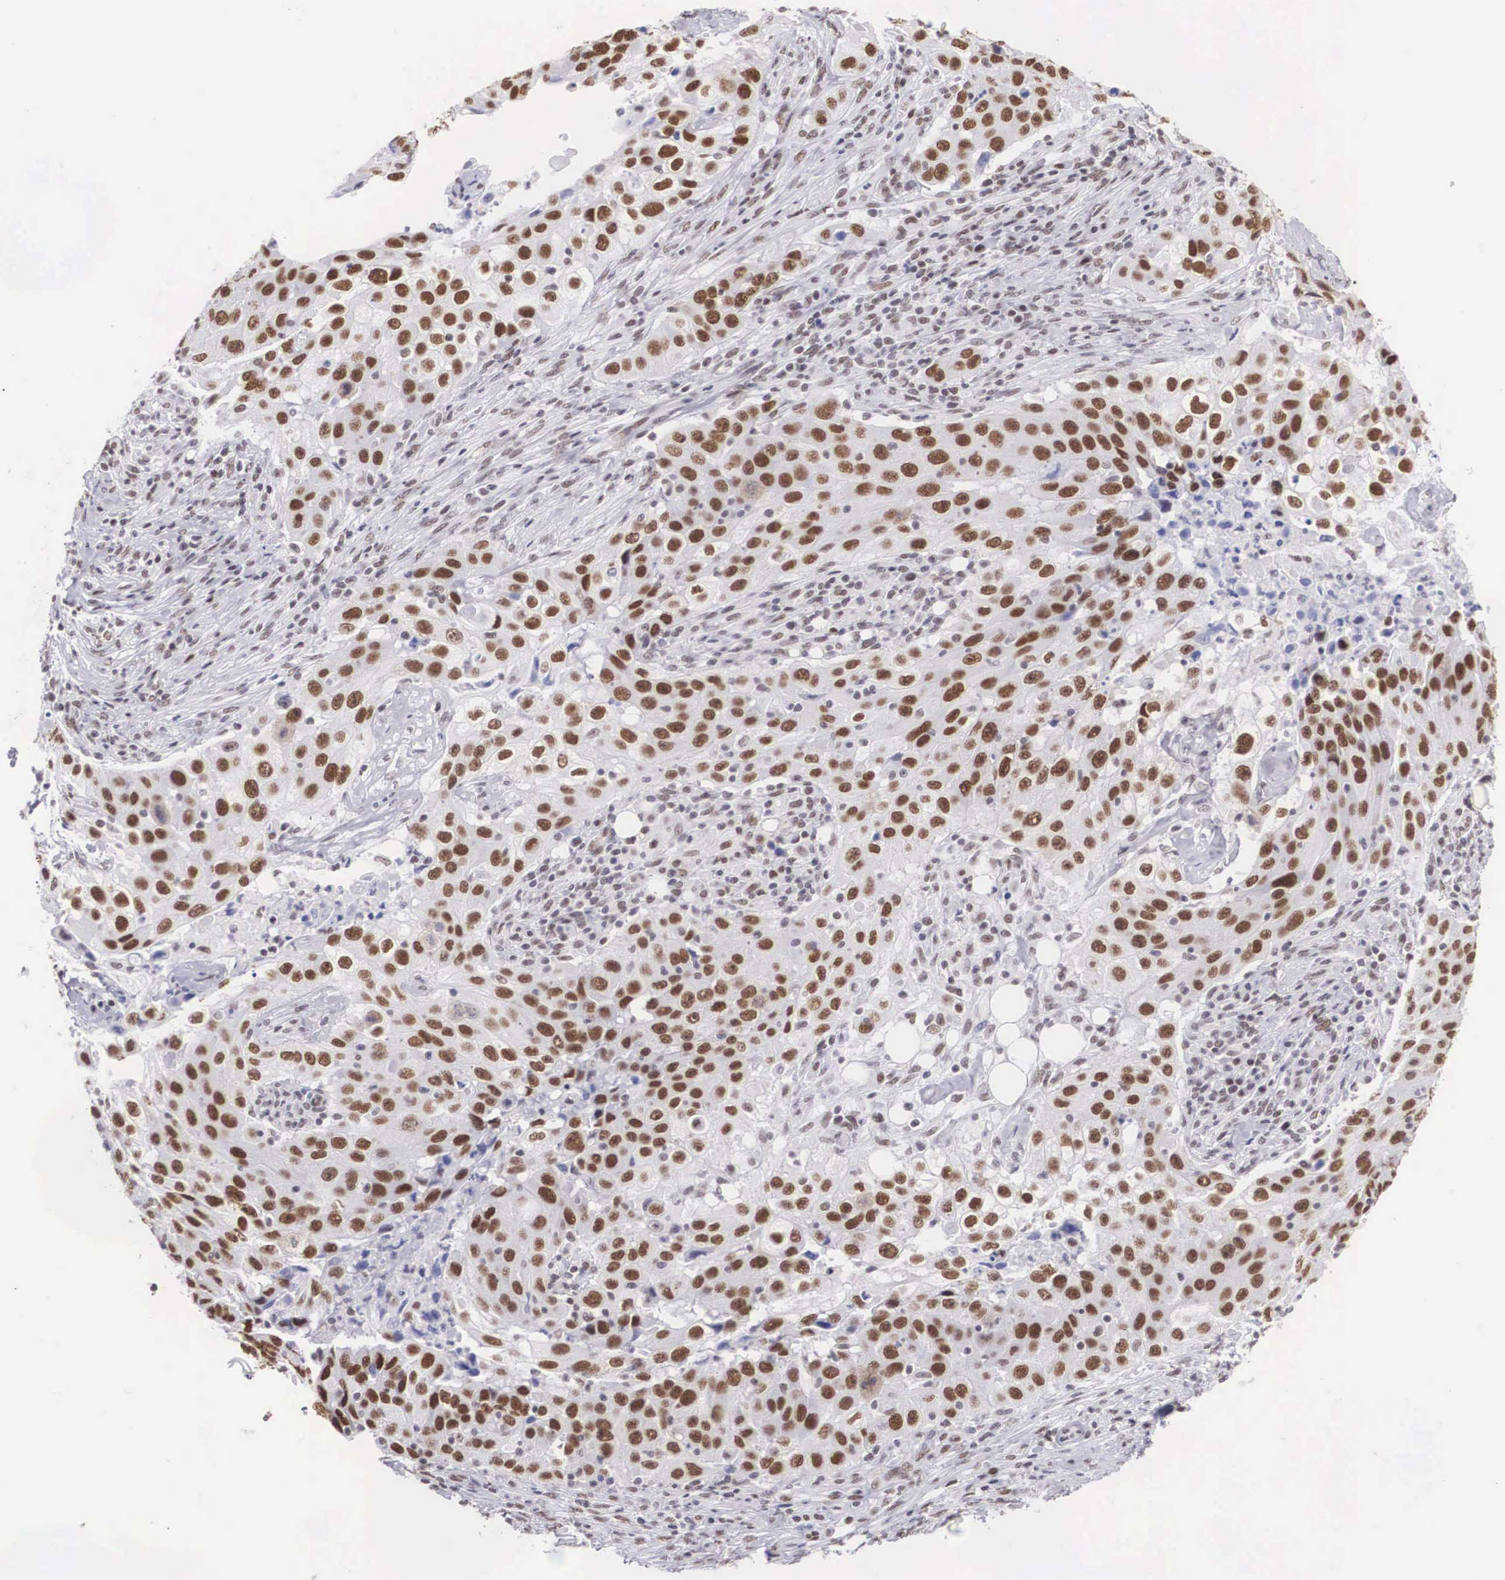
{"staining": {"intensity": "moderate", "quantity": ">75%", "location": "nuclear"}, "tissue": "lung cancer", "cell_type": "Tumor cells", "image_type": "cancer", "snomed": [{"axis": "morphology", "description": "Squamous cell carcinoma, NOS"}, {"axis": "topography", "description": "Lung"}], "caption": "Lung squamous cell carcinoma stained for a protein (brown) exhibits moderate nuclear positive staining in approximately >75% of tumor cells.", "gene": "CSTF2", "patient": {"sex": "male", "age": 64}}